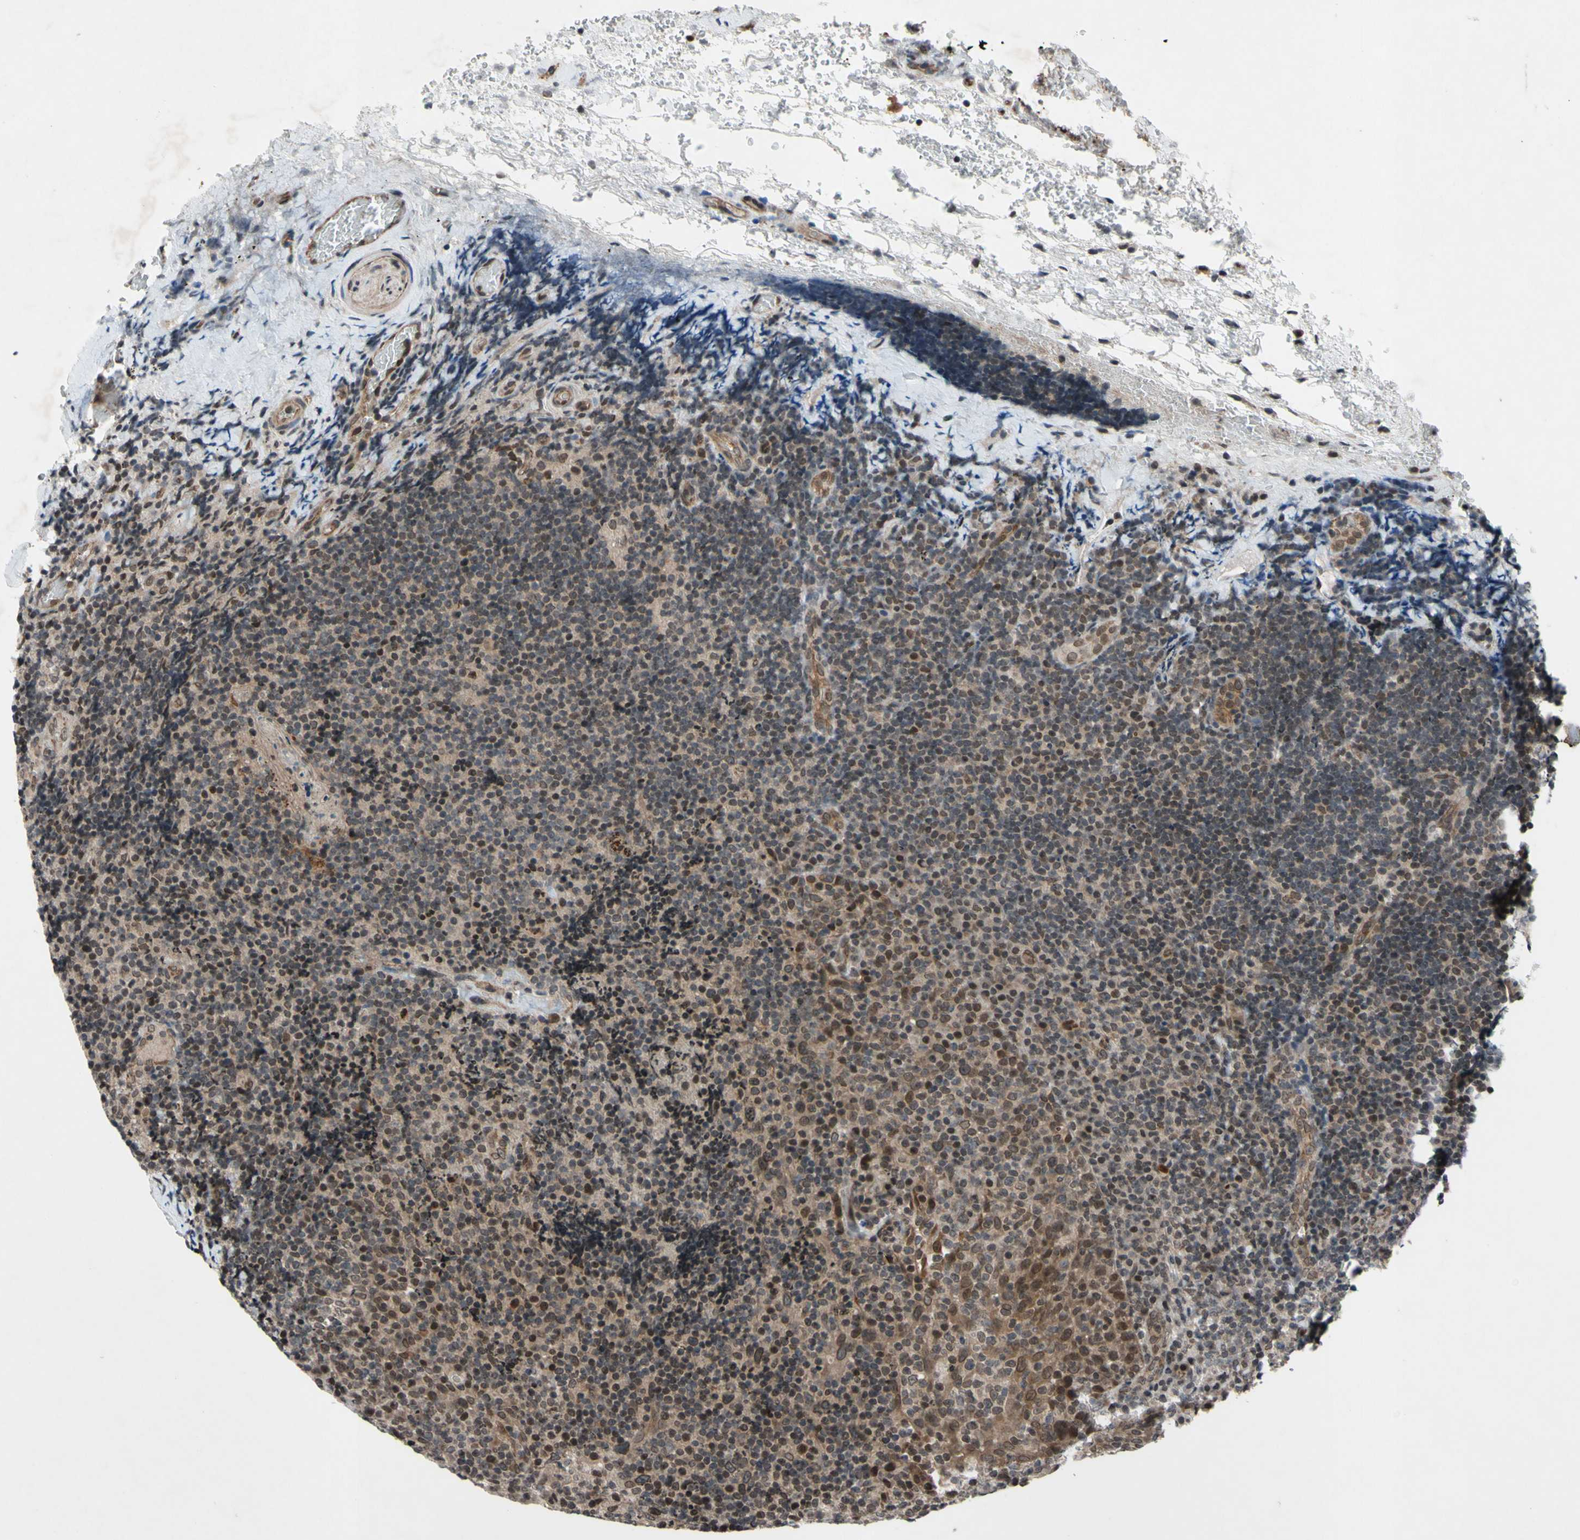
{"staining": {"intensity": "moderate", "quantity": "25%-75%", "location": "cytoplasmic/membranous,nuclear"}, "tissue": "lymphoma", "cell_type": "Tumor cells", "image_type": "cancer", "snomed": [{"axis": "morphology", "description": "Malignant lymphoma, non-Hodgkin's type, High grade"}, {"axis": "topography", "description": "Tonsil"}], "caption": "Moderate cytoplasmic/membranous and nuclear protein staining is identified in approximately 25%-75% of tumor cells in high-grade malignant lymphoma, non-Hodgkin's type.", "gene": "XPO1", "patient": {"sex": "female", "age": 36}}